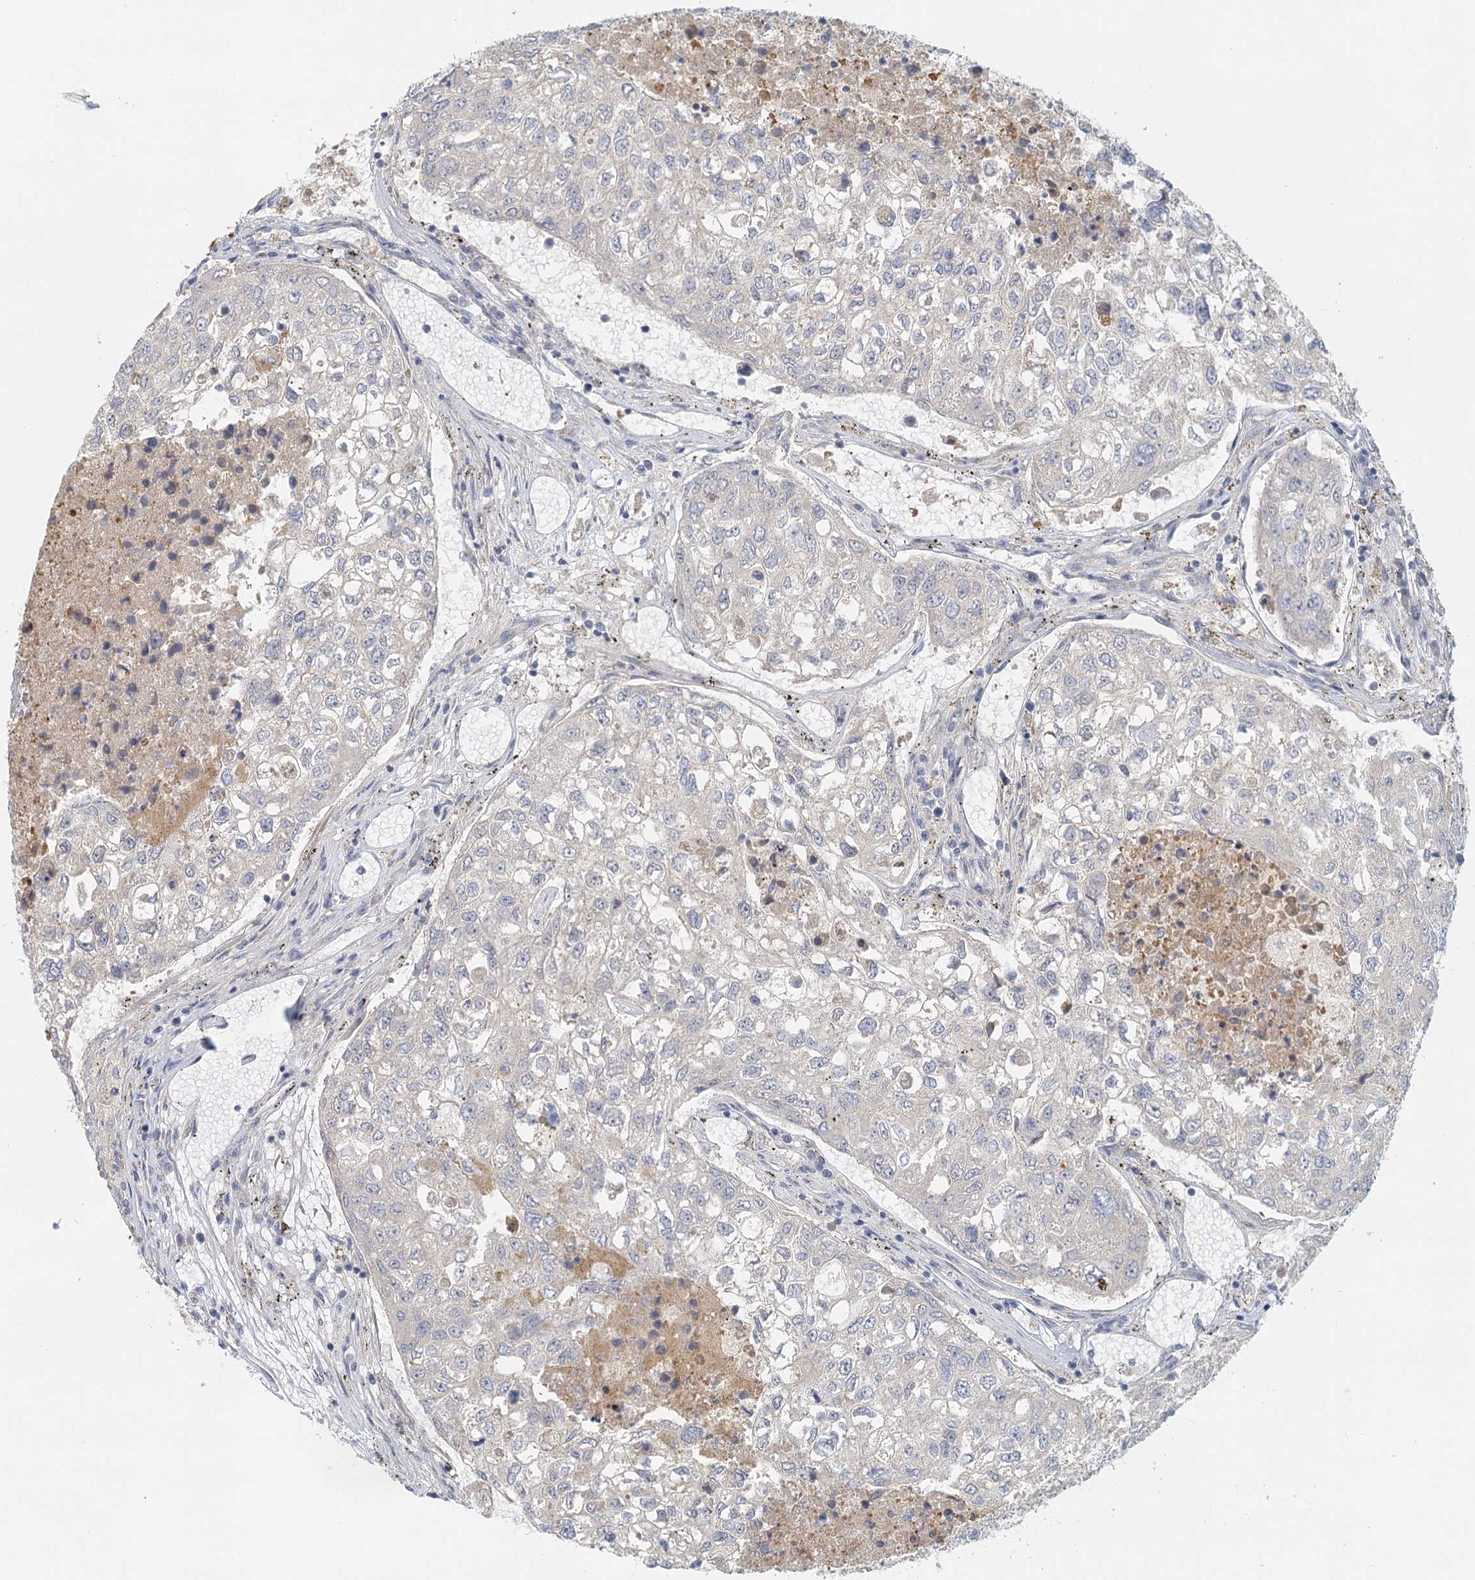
{"staining": {"intensity": "negative", "quantity": "none", "location": "none"}, "tissue": "urothelial cancer", "cell_type": "Tumor cells", "image_type": "cancer", "snomed": [{"axis": "morphology", "description": "Urothelial carcinoma, High grade"}, {"axis": "topography", "description": "Lymph node"}, {"axis": "topography", "description": "Urinary bladder"}], "caption": "High power microscopy histopathology image of an immunohistochemistry (IHC) histopathology image of high-grade urothelial carcinoma, revealing no significant positivity in tumor cells.", "gene": "VSIG1", "patient": {"sex": "male", "age": 51}}